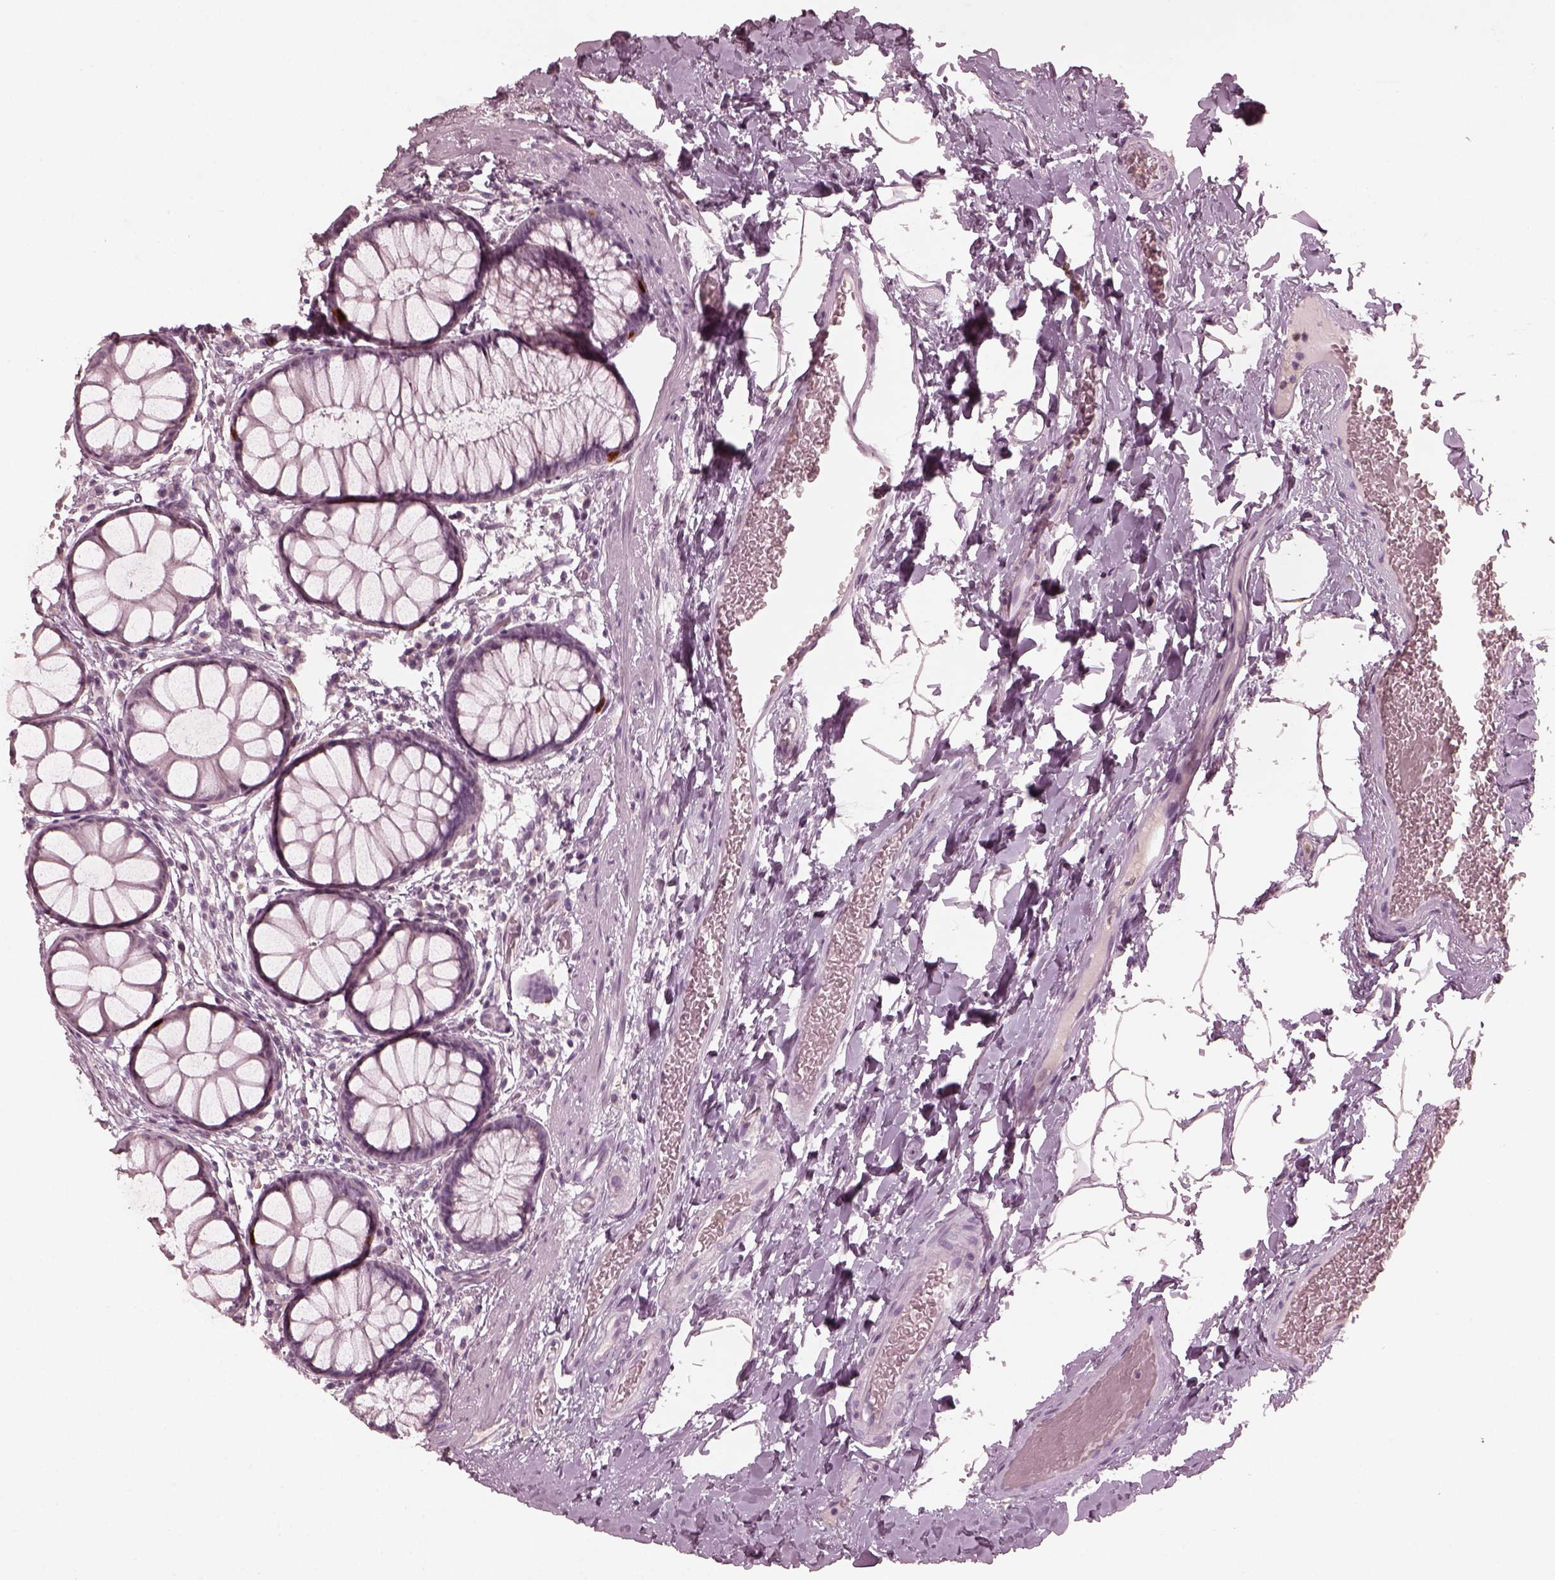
{"staining": {"intensity": "moderate", "quantity": "<25%", "location": "cytoplasmic/membranous"}, "tissue": "rectum", "cell_type": "Glandular cells", "image_type": "normal", "snomed": [{"axis": "morphology", "description": "Normal tissue, NOS"}, {"axis": "topography", "description": "Rectum"}], "caption": "Moderate cytoplasmic/membranous positivity is appreciated in approximately <25% of glandular cells in normal rectum. (Stains: DAB in brown, nuclei in blue, Microscopy: brightfield microscopy at high magnification).", "gene": "KRT79", "patient": {"sex": "female", "age": 62}}